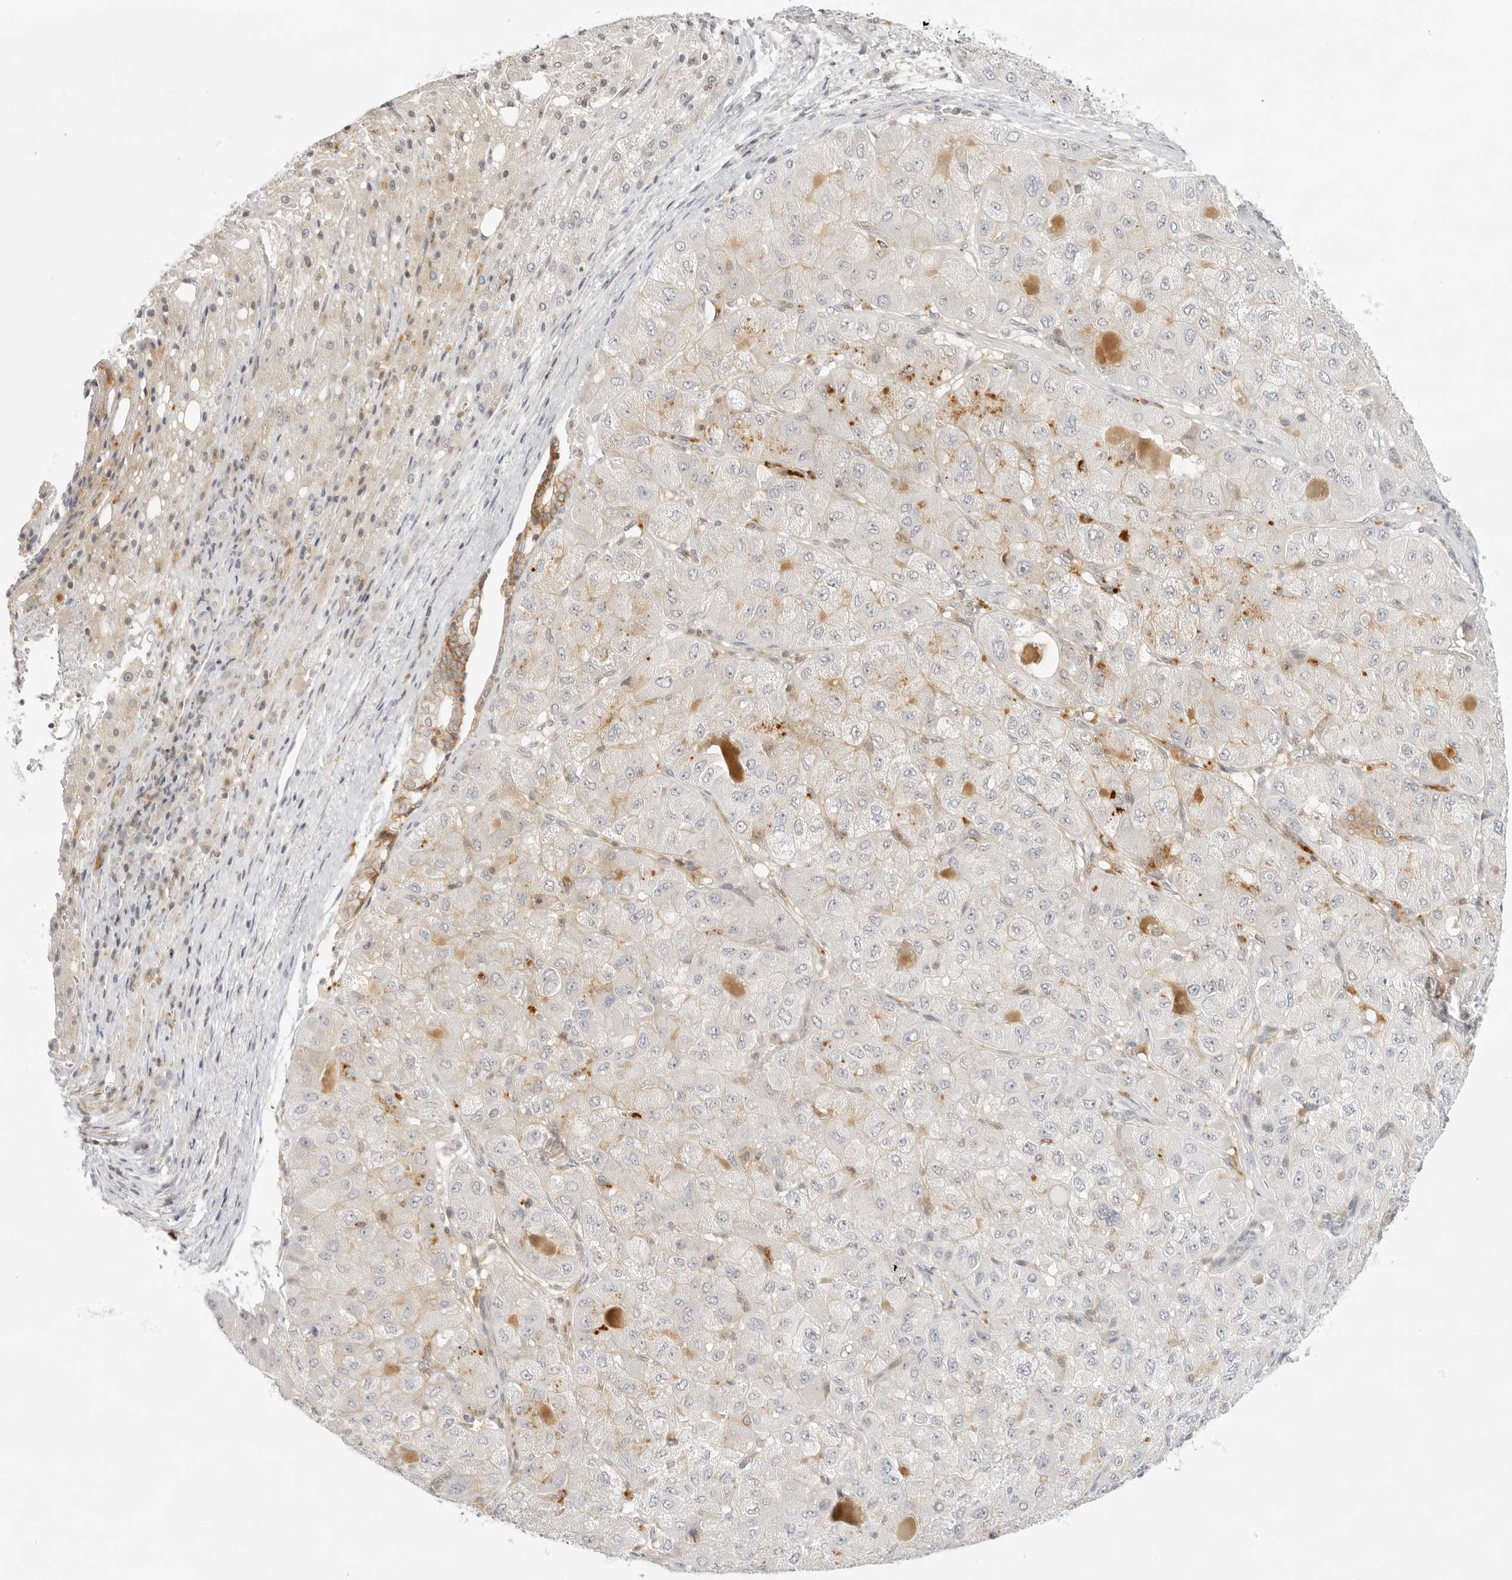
{"staining": {"intensity": "weak", "quantity": "<25%", "location": "cytoplasmic/membranous"}, "tissue": "liver cancer", "cell_type": "Tumor cells", "image_type": "cancer", "snomed": [{"axis": "morphology", "description": "Carcinoma, Hepatocellular, NOS"}, {"axis": "topography", "description": "Liver"}], "caption": "Photomicrograph shows no significant protein expression in tumor cells of liver hepatocellular carcinoma.", "gene": "TNFRSF14", "patient": {"sex": "male", "age": 80}}